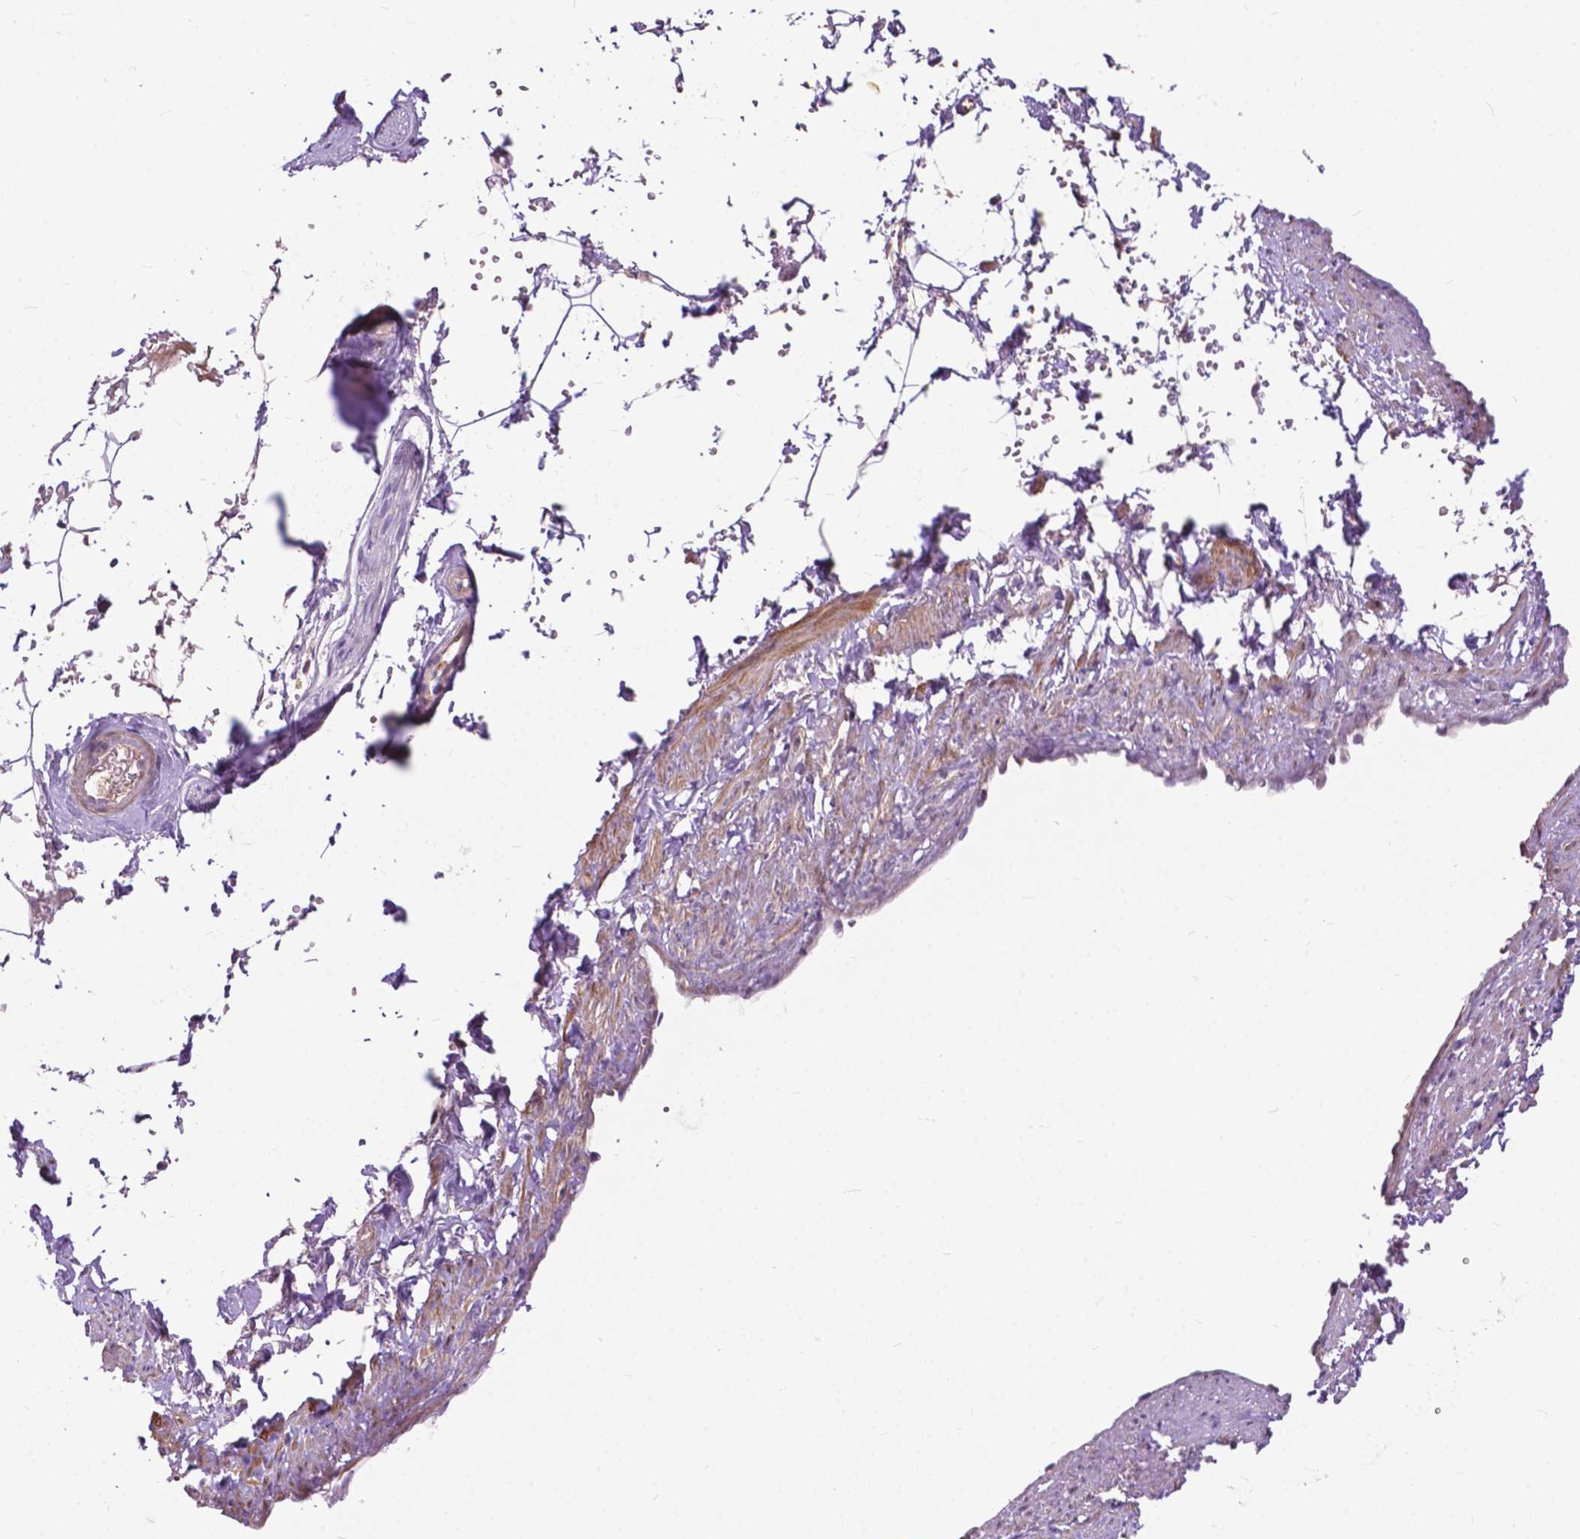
{"staining": {"intensity": "negative", "quantity": "none", "location": "none"}, "tissue": "adipose tissue", "cell_type": "Adipocytes", "image_type": "normal", "snomed": [{"axis": "morphology", "description": "Normal tissue, NOS"}, {"axis": "topography", "description": "Prostate"}, {"axis": "topography", "description": "Peripheral nerve tissue"}], "caption": "High power microscopy image of an IHC image of benign adipose tissue, revealing no significant expression in adipocytes. (Brightfield microscopy of DAB immunohistochemistry (IHC) at high magnification).", "gene": "CHMP4A", "patient": {"sex": "male", "age": 55}}